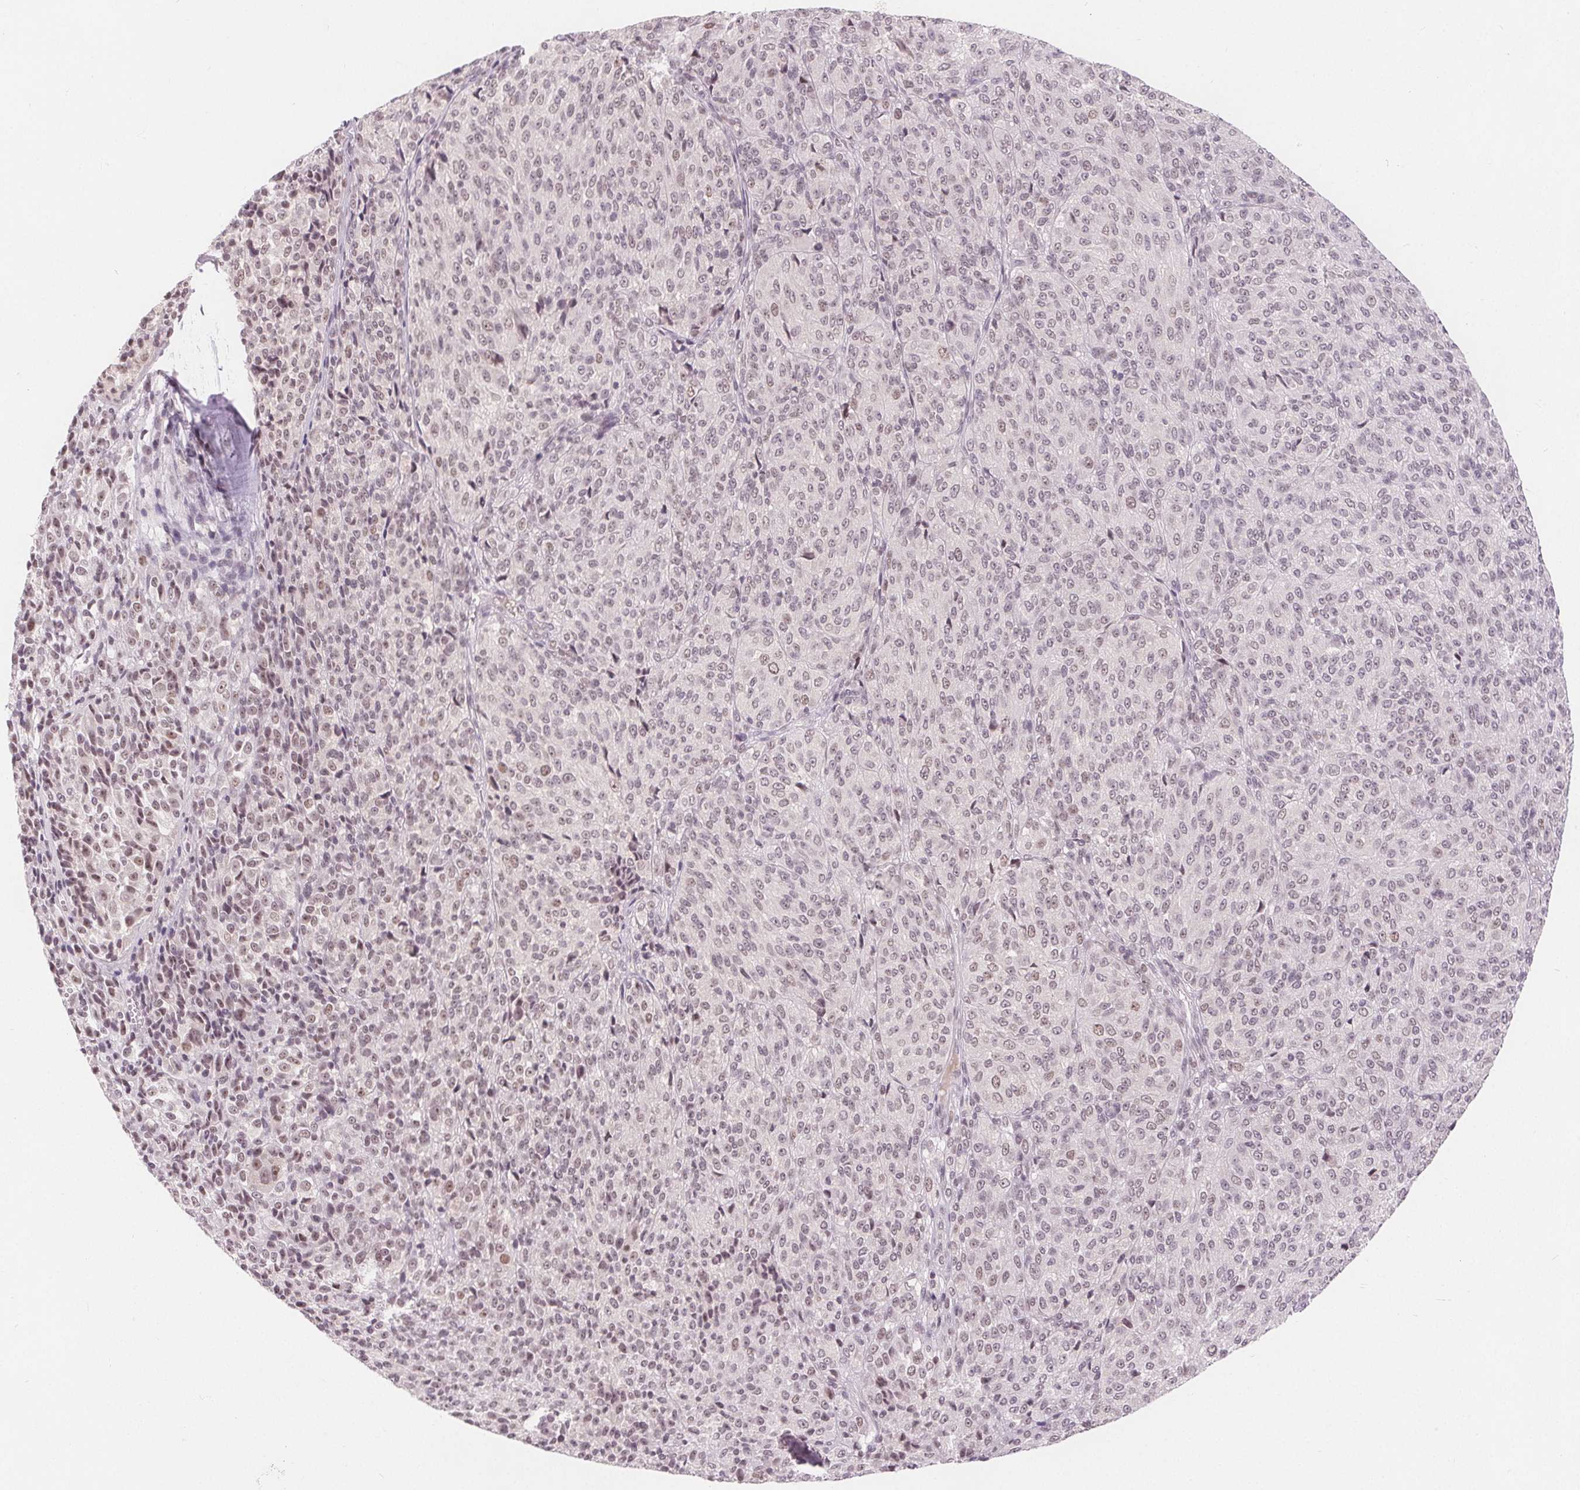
{"staining": {"intensity": "weak", "quantity": "25%-75%", "location": "nuclear"}, "tissue": "melanoma", "cell_type": "Tumor cells", "image_type": "cancer", "snomed": [{"axis": "morphology", "description": "Malignant melanoma, Metastatic site"}, {"axis": "topography", "description": "Brain"}], "caption": "DAB (3,3'-diaminobenzidine) immunohistochemical staining of human melanoma demonstrates weak nuclear protein staining in approximately 25%-75% of tumor cells. (Stains: DAB in brown, nuclei in blue, Microscopy: brightfield microscopy at high magnification).", "gene": "DEK", "patient": {"sex": "female", "age": 56}}